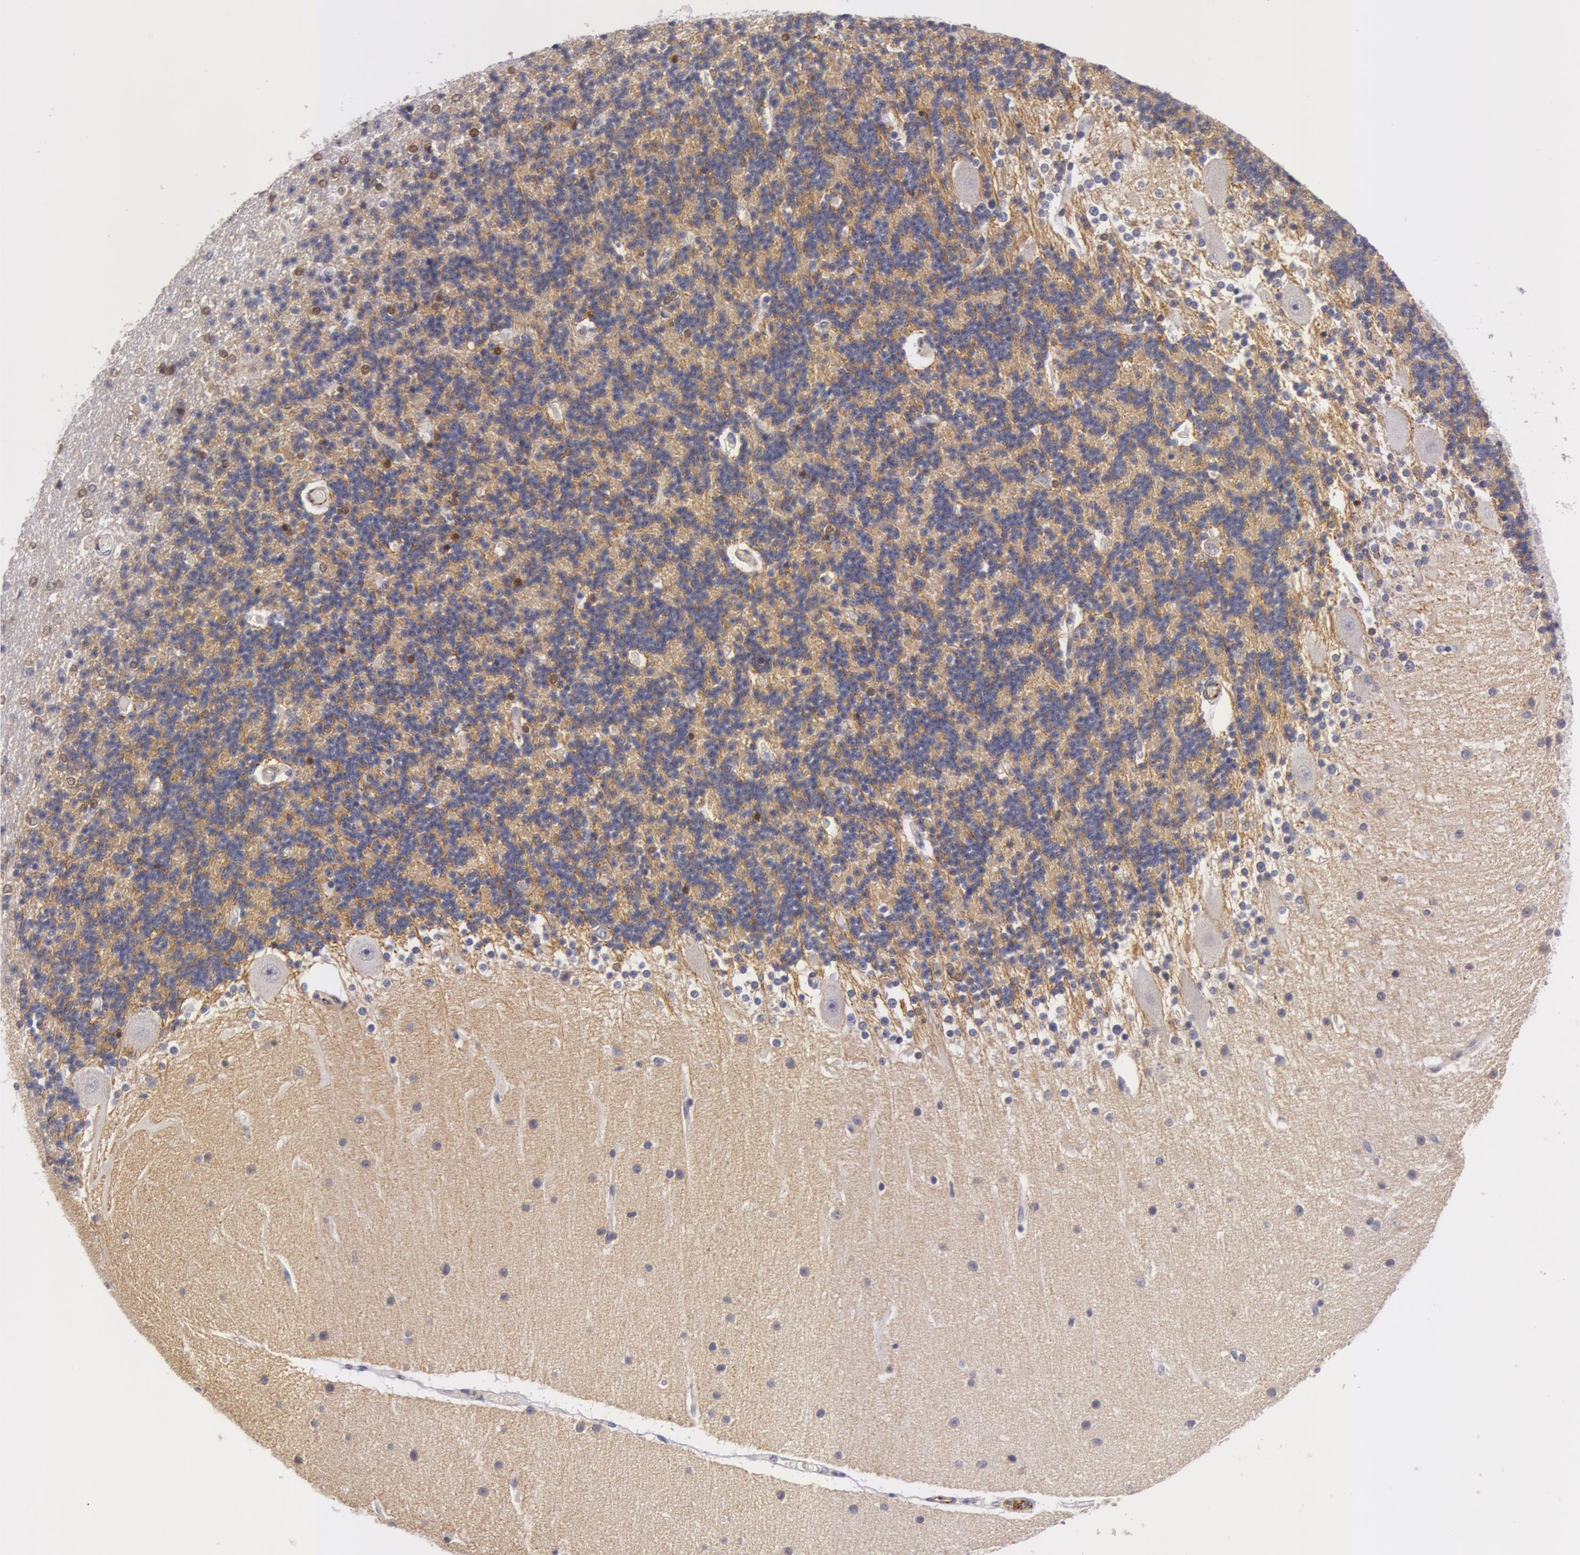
{"staining": {"intensity": "weak", "quantity": "<25%", "location": "nuclear"}, "tissue": "cerebellum", "cell_type": "Cells in granular layer", "image_type": "normal", "snomed": [{"axis": "morphology", "description": "Normal tissue, NOS"}, {"axis": "topography", "description": "Cerebellum"}], "caption": "Human cerebellum stained for a protein using immunohistochemistry (IHC) exhibits no staining in cells in granular layer.", "gene": "IL23A", "patient": {"sex": "female", "age": 54}}